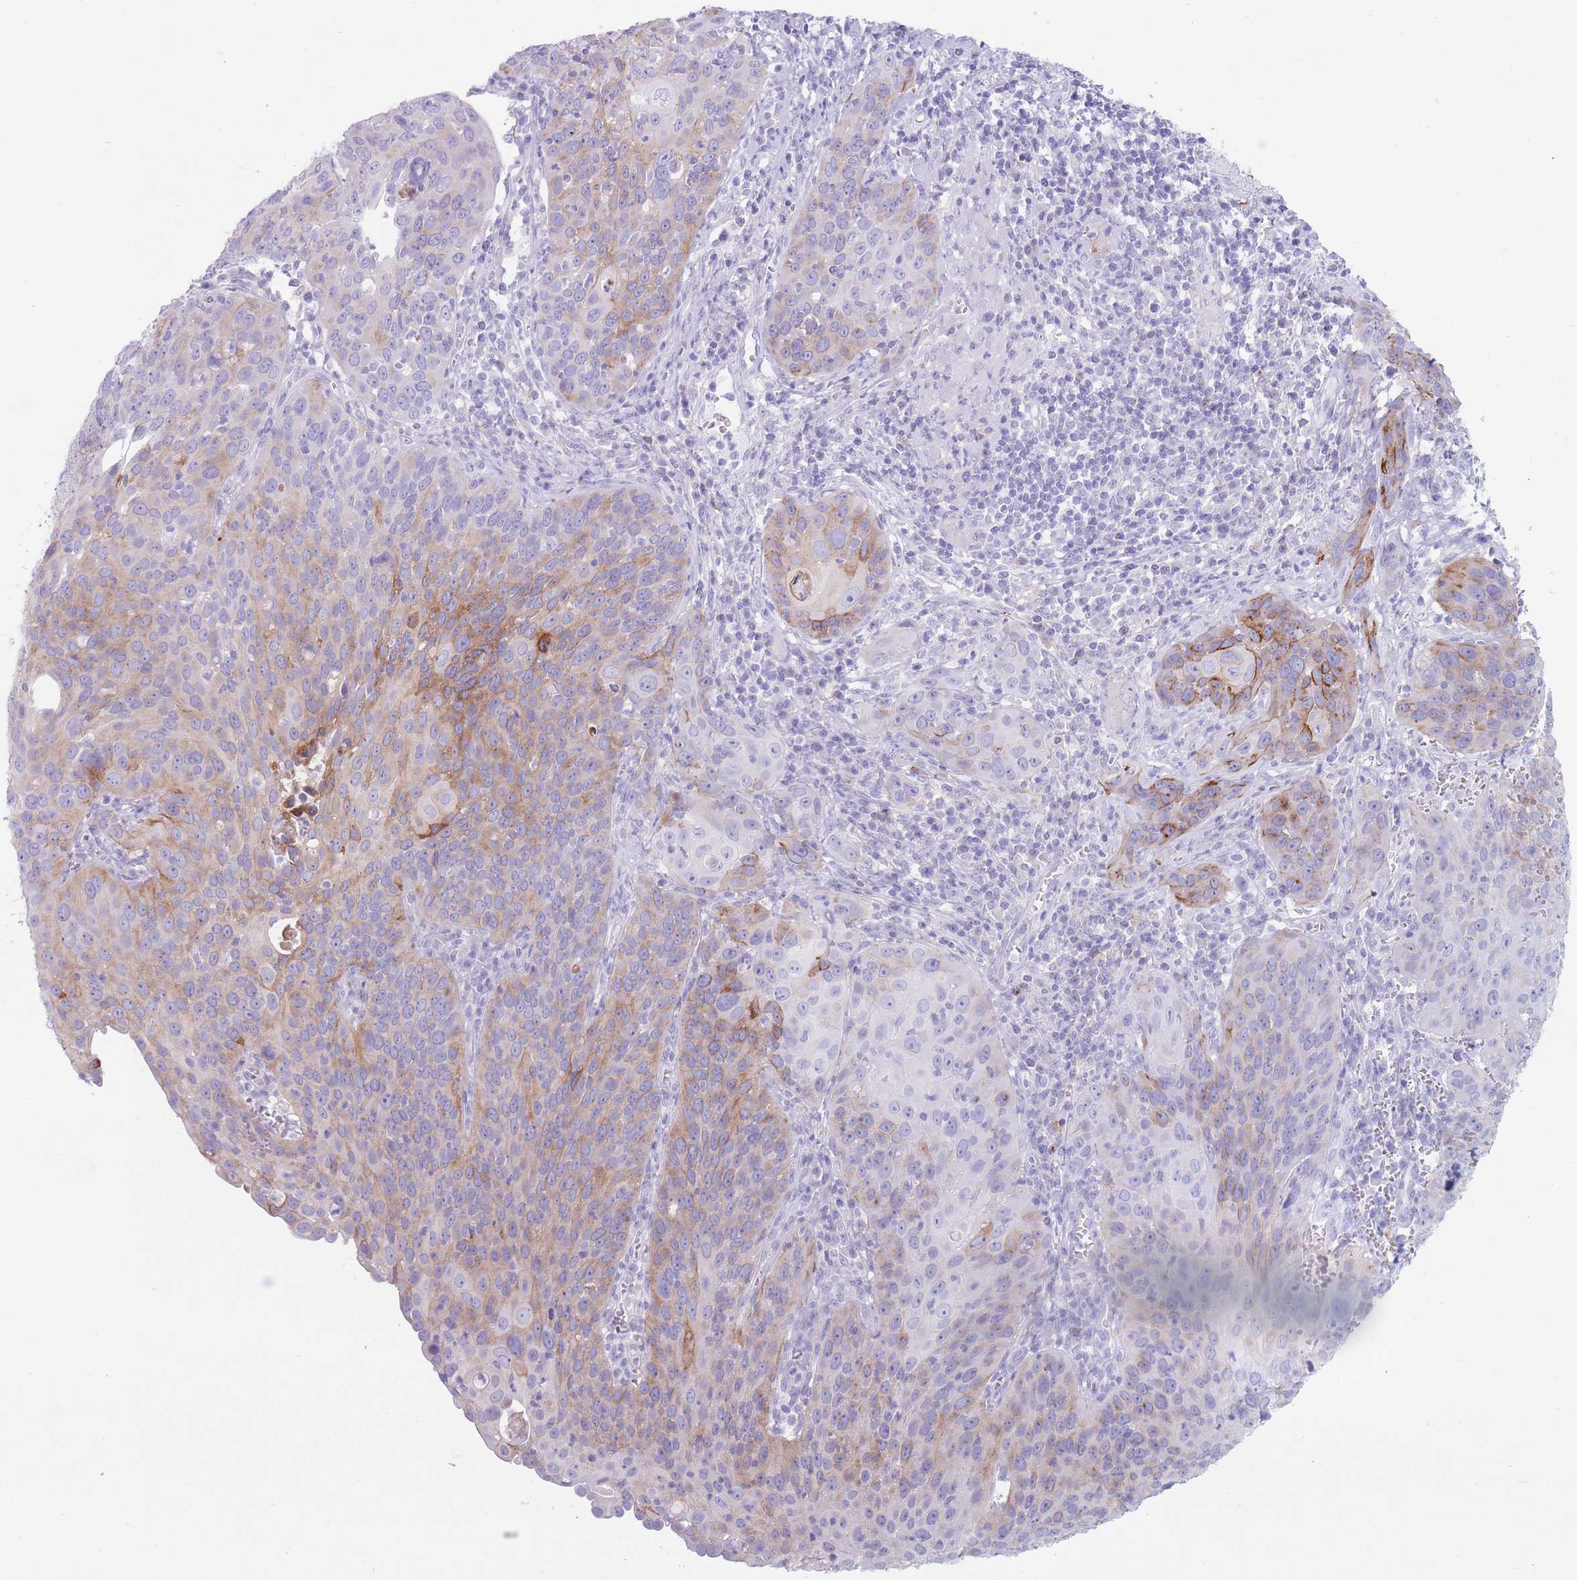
{"staining": {"intensity": "moderate", "quantity": "25%-75%", "location": "cytoplasmic/membranous"}, "tissue": "cervical cancer", "cell_type": "Tumor cells", "image_type": "cancer", "snomed": [{"axis": "morphology", "description": "Squamous cell carcinoma, NOS"}, {"axis": "topography", "description": "Cervix"}], "caption": "This photomicrograph shows IHC staining of cervical cancer (squamous cell carcinoma), with medium moderate cytoplasmic/membranous staining in about 25%-75% of tumor cells.", "gene": "ST3GAL5", "patient": {"sex": "female", "age": 36}}